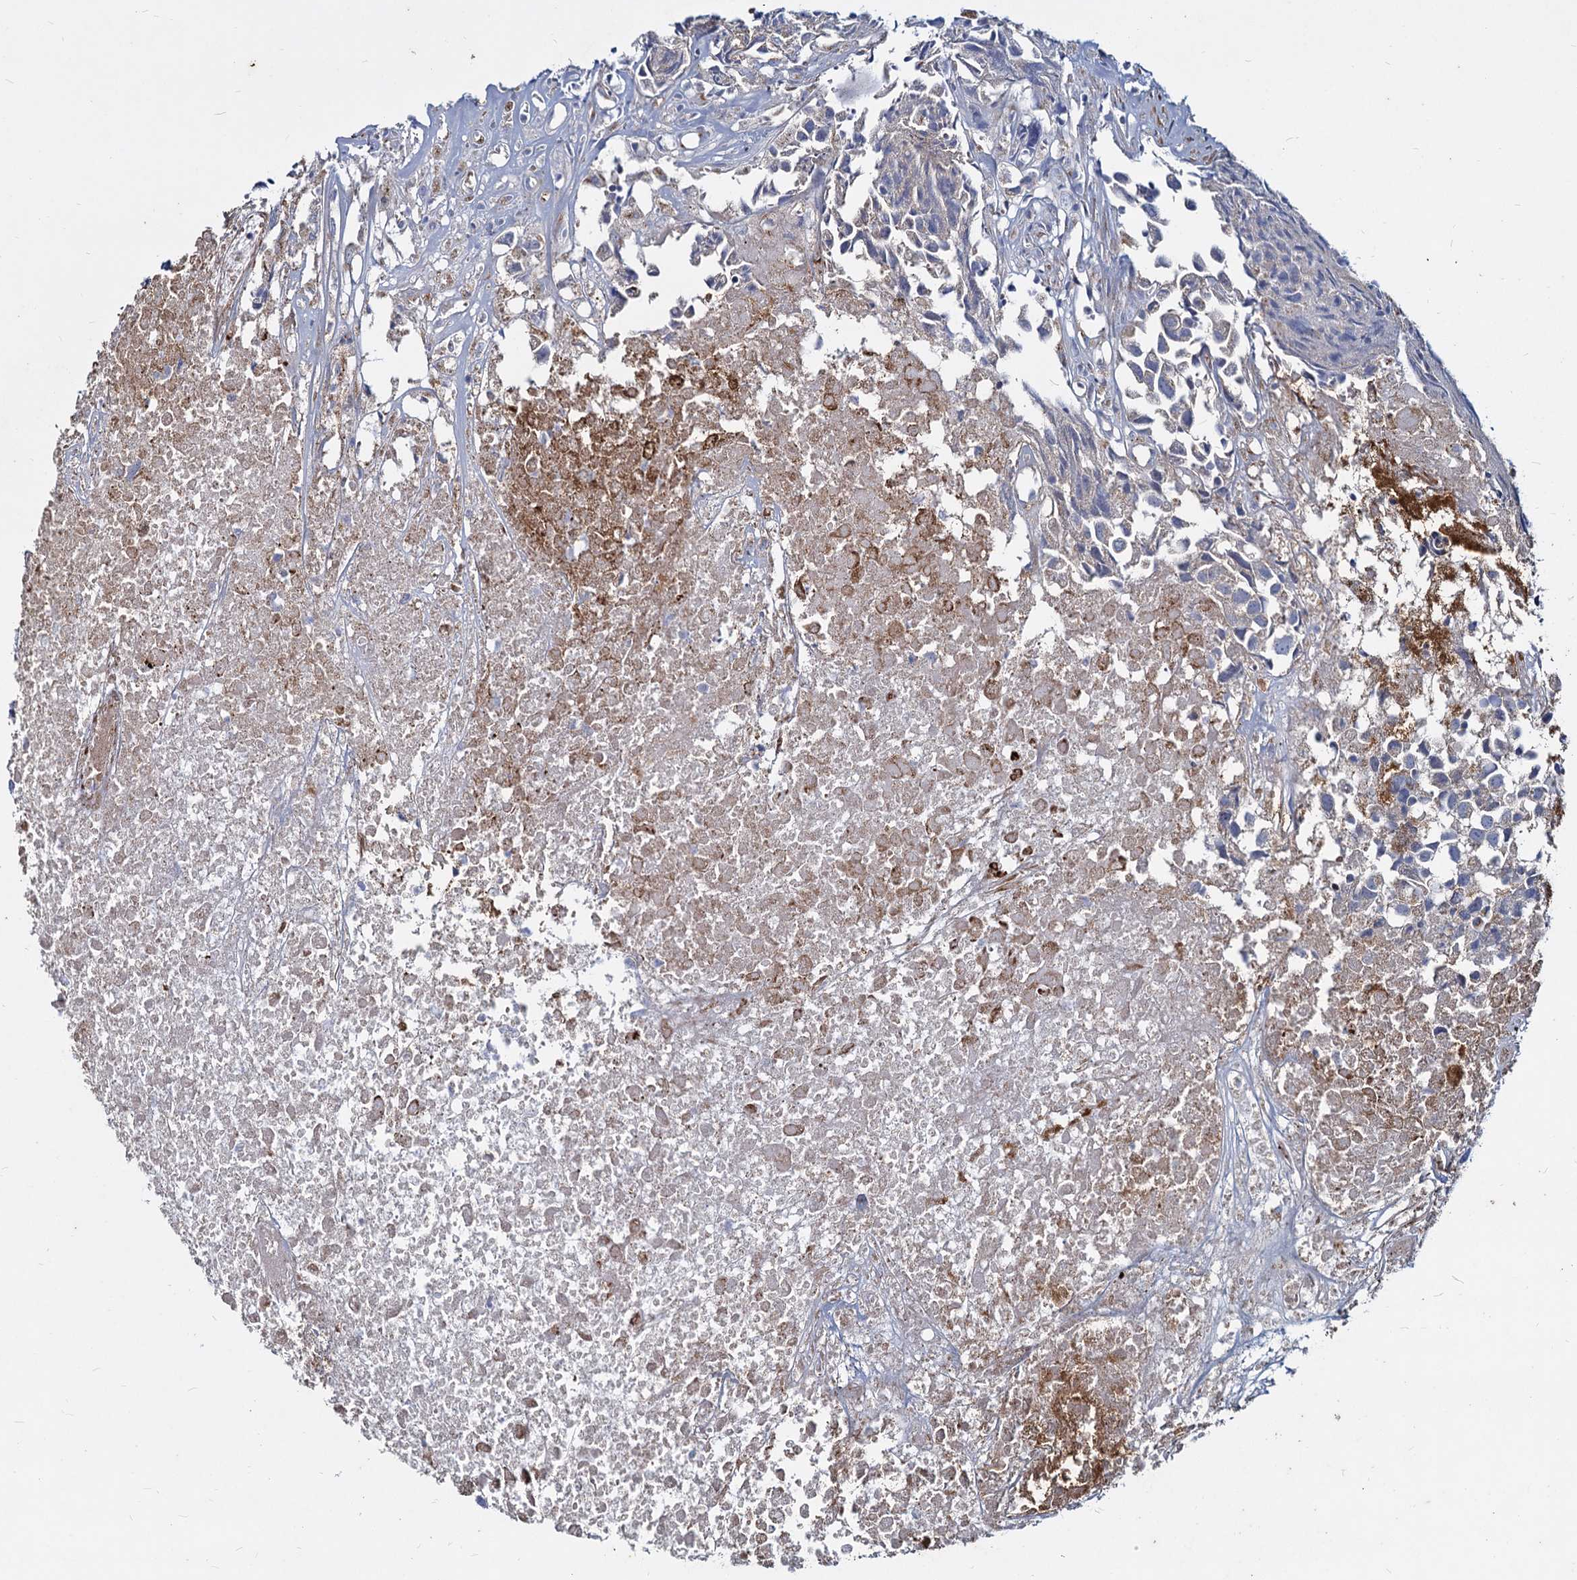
{"staining": {"intensity": "negative", "quantity": "none", "location": "none"}, "tissue": "urothelial cancer", "cell_type": "Tumor cells", "image_type": "cancer", "snomed": [{"axis": "morphology", "description": "Urothelial carcinoma, High grade"}, {"axis": "topography", "description": "Urinary bladder"}], "caption": "Tumor cells are negative for protein expression in human urothelial cancer.", "gene": "AGBL4", "patient": {"sex": "female", "age": 75}}